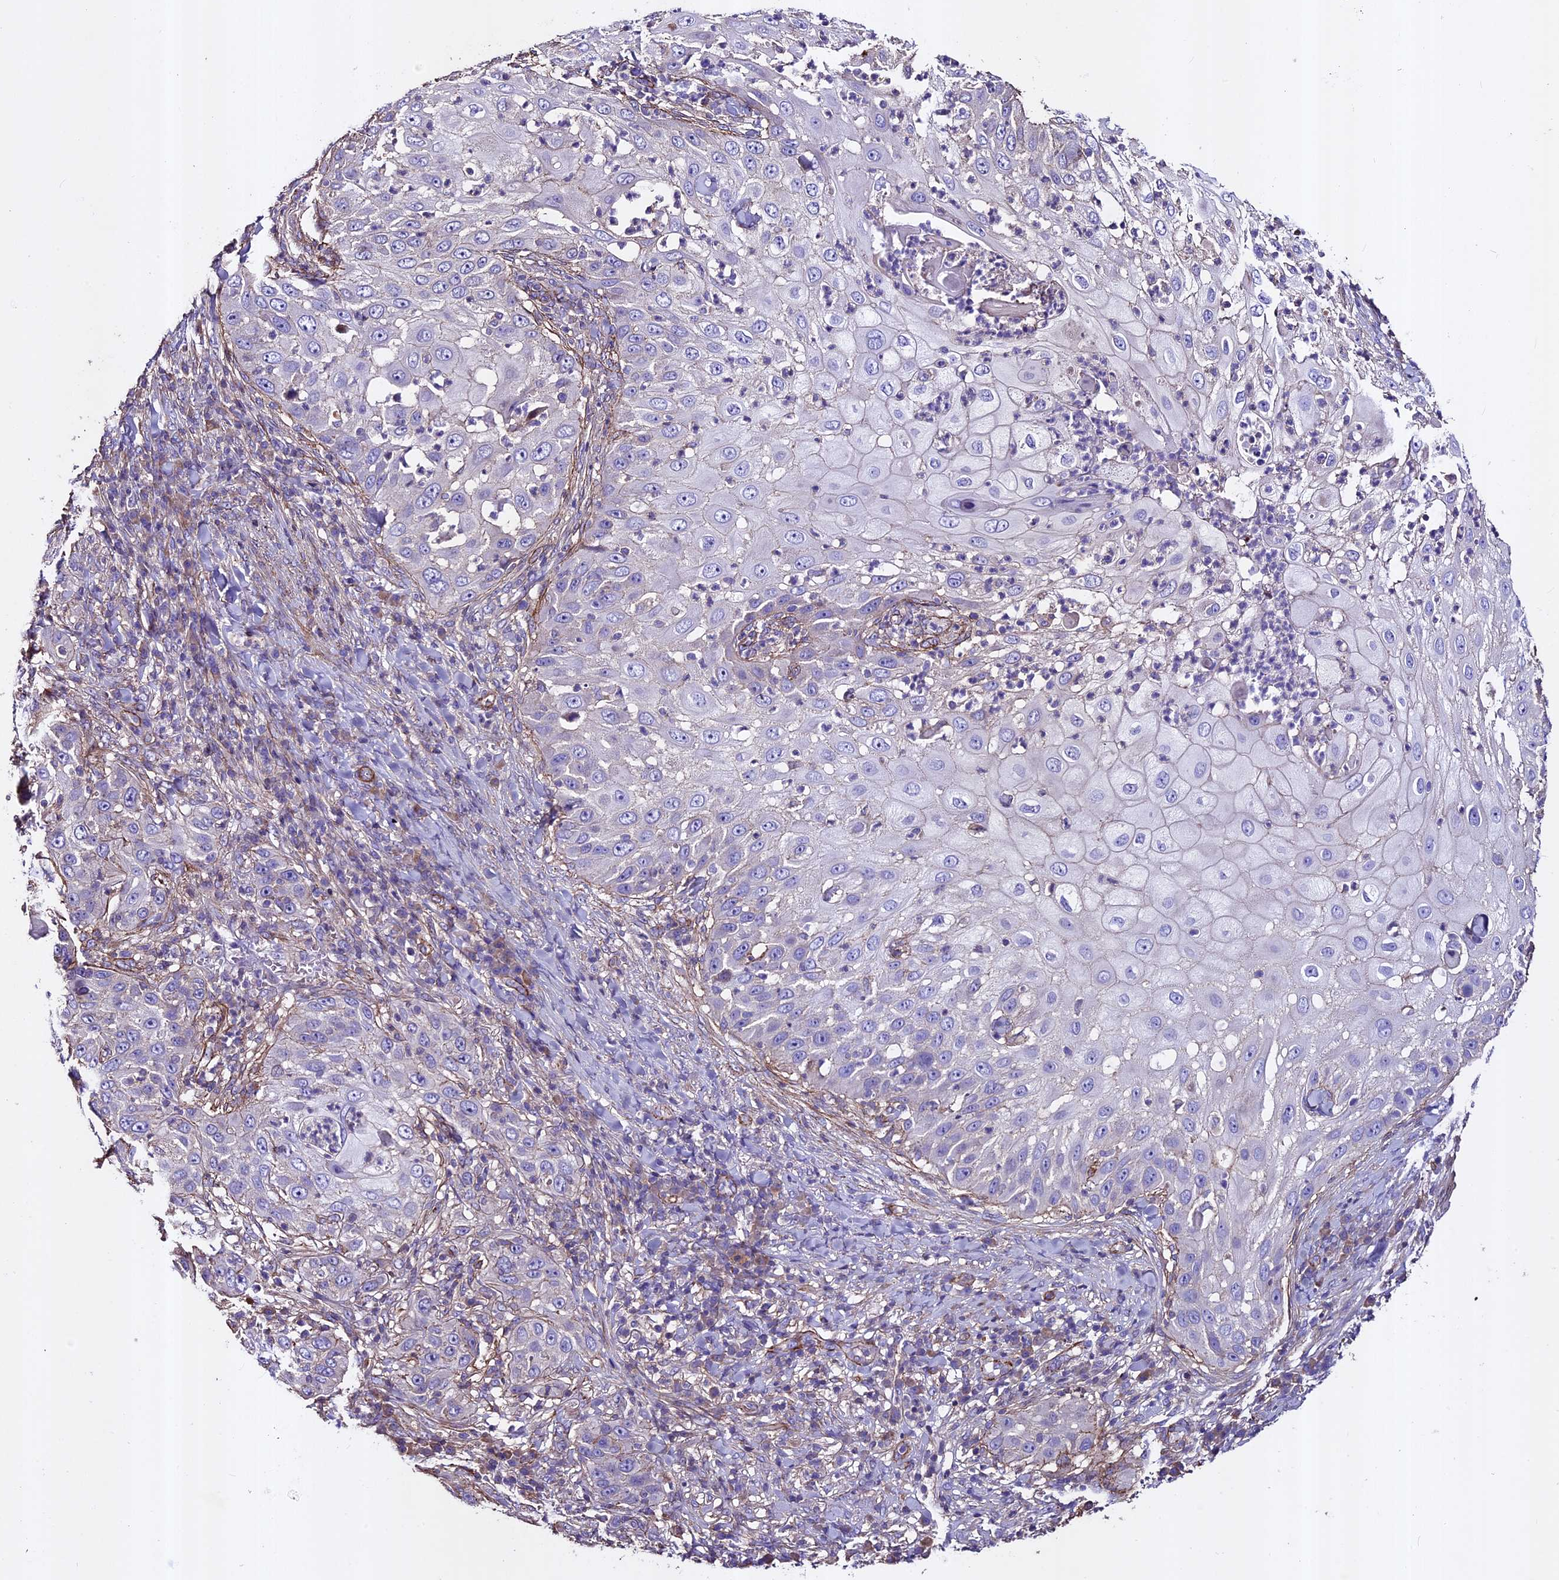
{"staining": {"intensity": "negative", "quantity": "none", "location": "none"}, "tissue": "skin cancer", "cell_type": "Tumor cells", "image_type": "cancer", "snomed": [{"axis": "morphology", "description": "Squamous cell carcinoma, NOS"}, {"axis": "topography", "description": "Skin"}], "caption": "Immunohistochemistry (IHC) histopathology image of neoplastic tissue: skin squamous cell carcinoma stained with DAB exhibits no significant protein staining in tumor cells. Brightfield microscopy of IHC stained with DAB (brown) and hematoxylin (blue), captured at high magnification.", "gene": "EVA1B", "patient": {"sex": "female", "age": 44}}